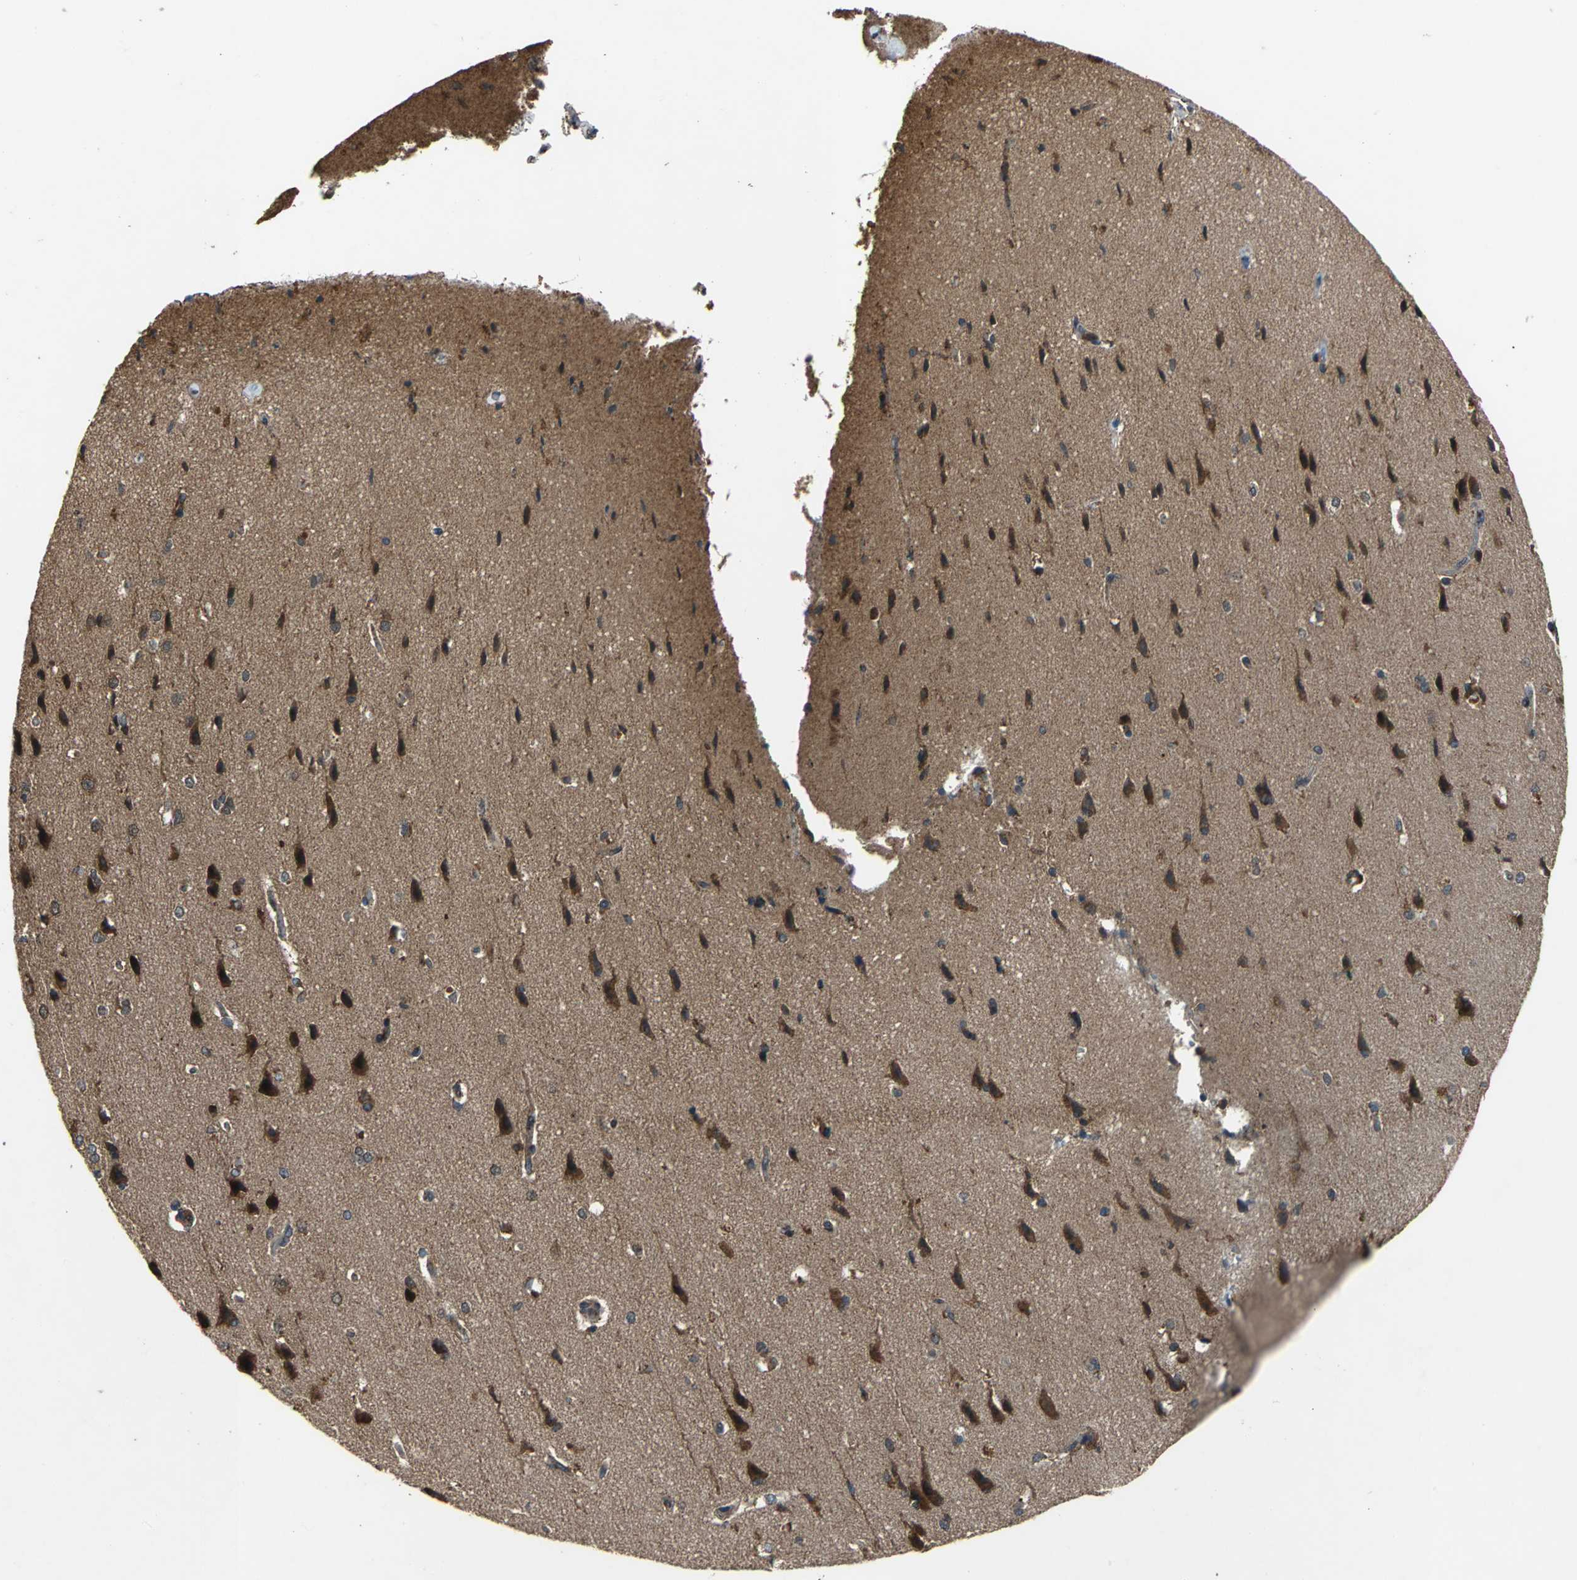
{"staining": {"intensity": "weak", "quantity": ">75%", "location": "cytoplasmic/membranous"}, "tissue": "cerebral cortex", "cell_type": "Endothelial cells", "image_type": "normal", "snomed": [{"axis": "morphology", "description": "Normal tissue, NOS"}, {"axis": "topography", "description": "Cerebral cortex"}], "caption": "About >75% of endothelial cells in normal cerebral cortex demonstrate weak cytoplasmic/membranous protein positivity as visualized by brown immunohistochemical staining.", "gene": "ZNF608", "patient": {"sex": "male", "age": 62}}